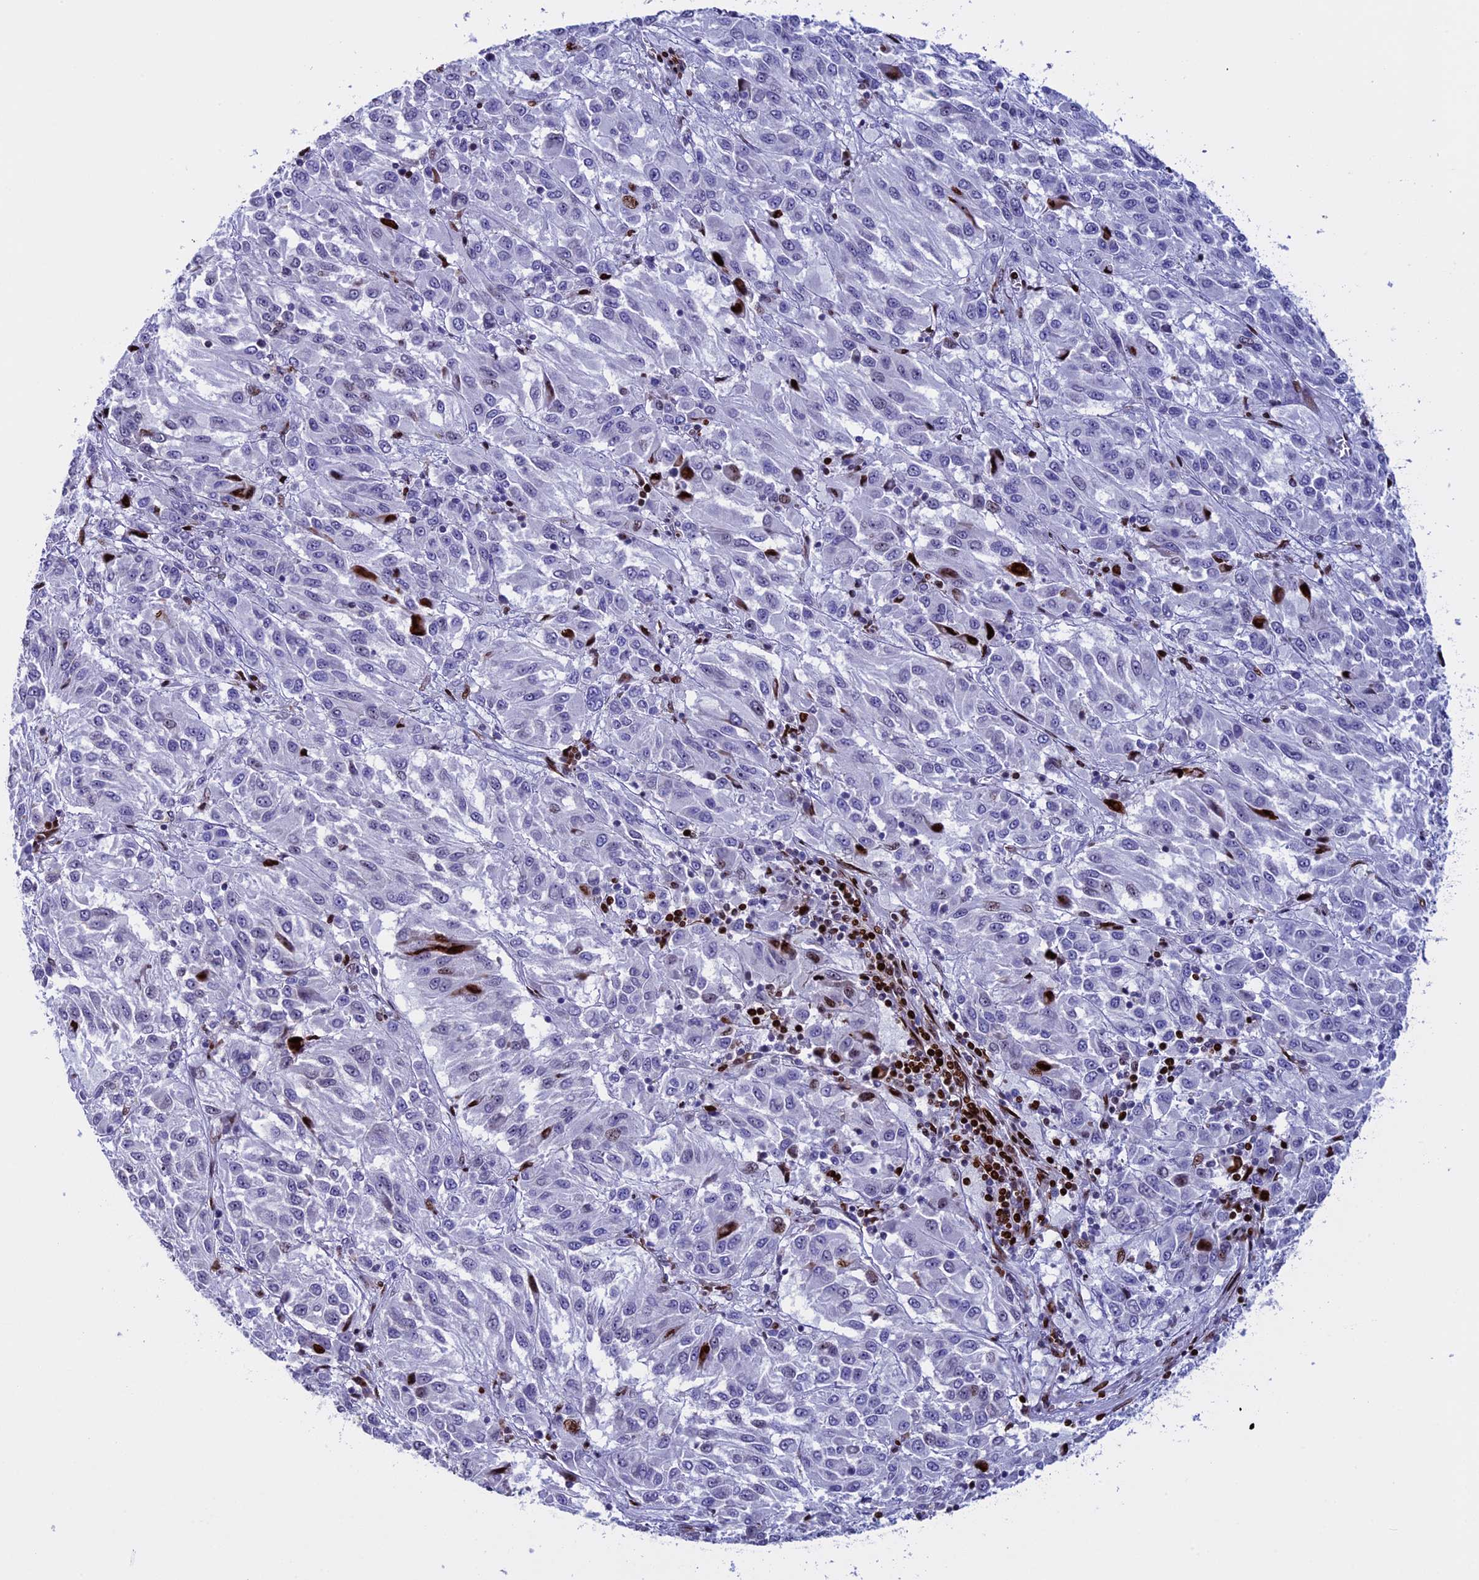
{"staining": {"intensity": "strong", "quantity": "<25%", "location": "nuclear"}, "tissue": "melanoma", "cell_type": "Tumor cells", "image_type": "cancer", "snomed": [{"axis": "morphology", "description": "Malignant melanoma, Metastatic site"}, {"axis": "topography", "description": "Lung"}], "caption": "DAB (3,3'-diaminobenzidine) immunohistochemical staining of human melanoma exhibits strong nuclear protein staining in approximately <25% of tumor cells. The protein is shown in brown color, while the nuclei are stained blue.", "gene": "BTBD3", "patient": {"sex": "male", "age": 64}}